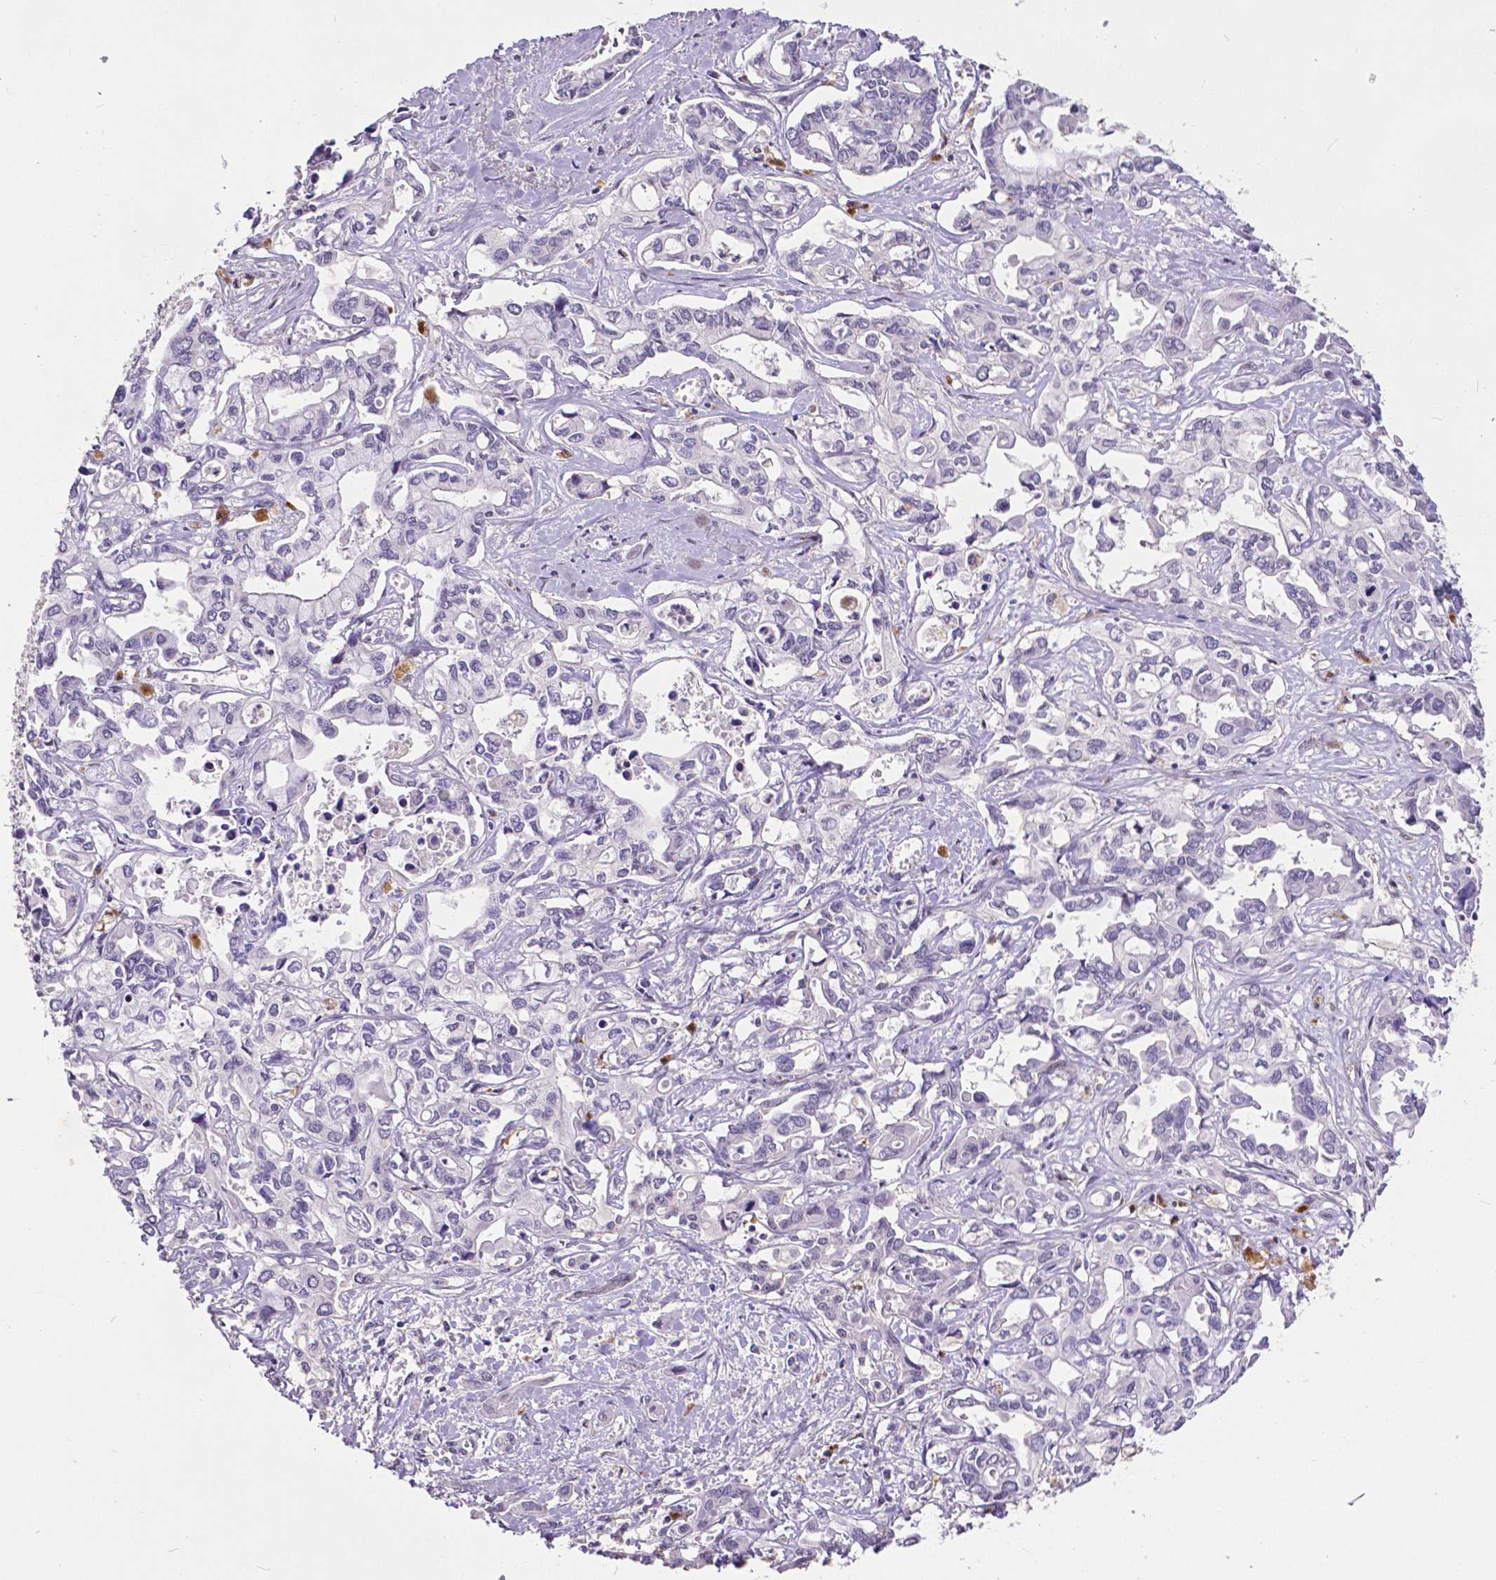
{"staining": {"intensity": "negative", "quantity": "none", "location": "none"}, "tissue": "liver cancer", "cell_type": "Tumor cells", "image_type": "cancer", "snomed": [{"axis": "morphology", "description": "Cholangiocarcinoma"}, {"axis": "topography", "description": "Liver"}], "caption": "Liver cancer was stained to show a protein in brown. There is no significant staining in tumor cells. Brightfield microscopy of immunohistochemistry (IHC) stained with DAB (brown) and hematoxylin (blue), captured at high magnification.", "gene": "ATRX", "patient": {"sex": "female", "age": 64}}